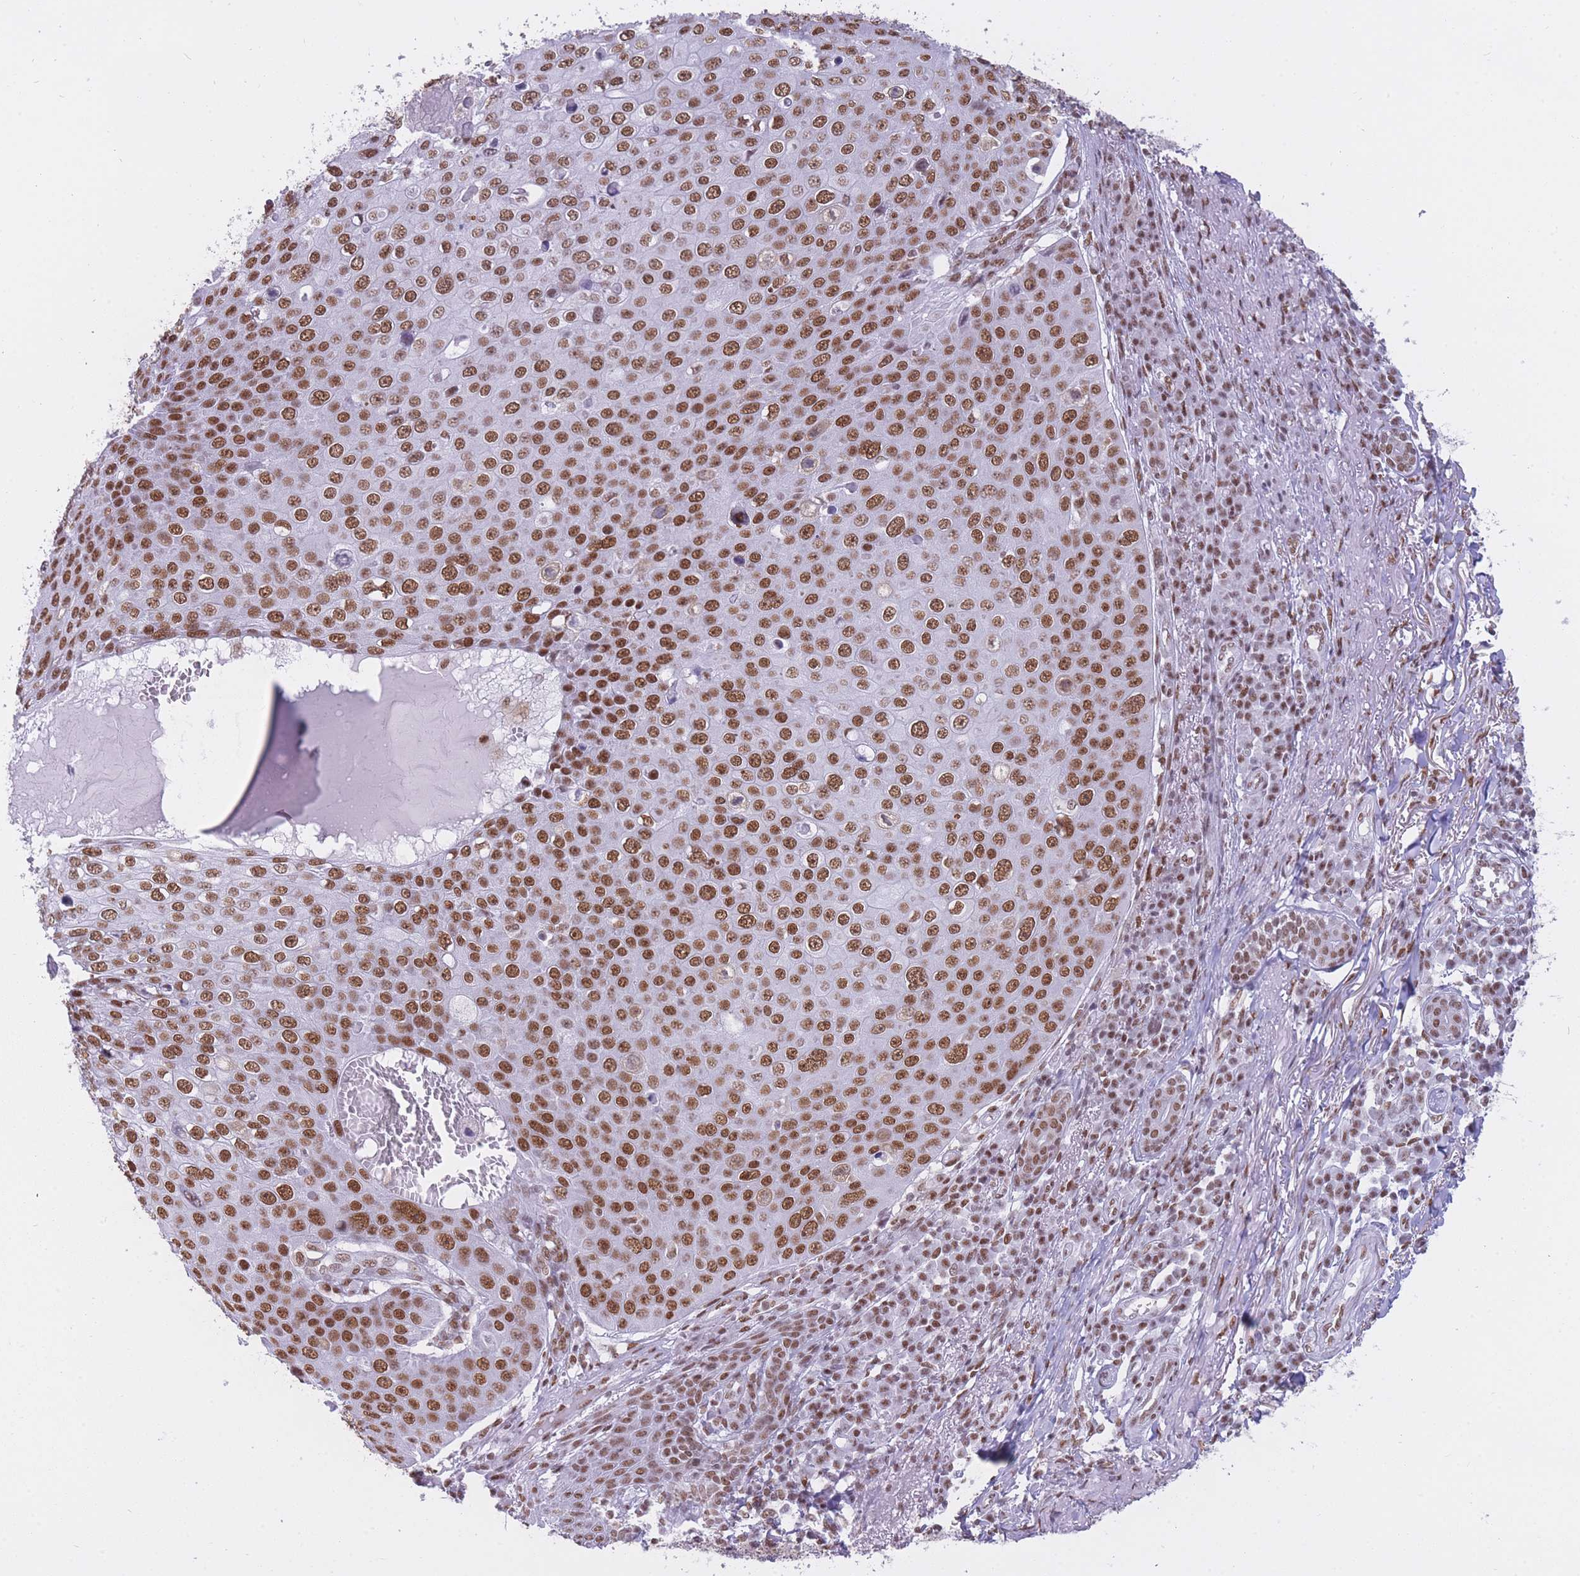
{"staining": {"intensity": "moderate", "quantity": ">75%", "location": "nuclear"}, "tissue": "skin cancer", "cell_type": "Tumor cells", "image_type": "cancer", "snomed": [{"axis": "morphology", "description": "Squamous cell carcinoma, NOS"}, {"axis": "topography", "description": "Skin"}], "caption": "Immunohistochemistry (IHC) histopathology image of skin cancer (squamous cell carcinoma) stained for a protein (brown), which demonstrates medium levels of moderate nuclear staining in about >75% of tumor cells.", "gene": "HNRNPUL1", "patient": {"sex": "male", "age": 71}}